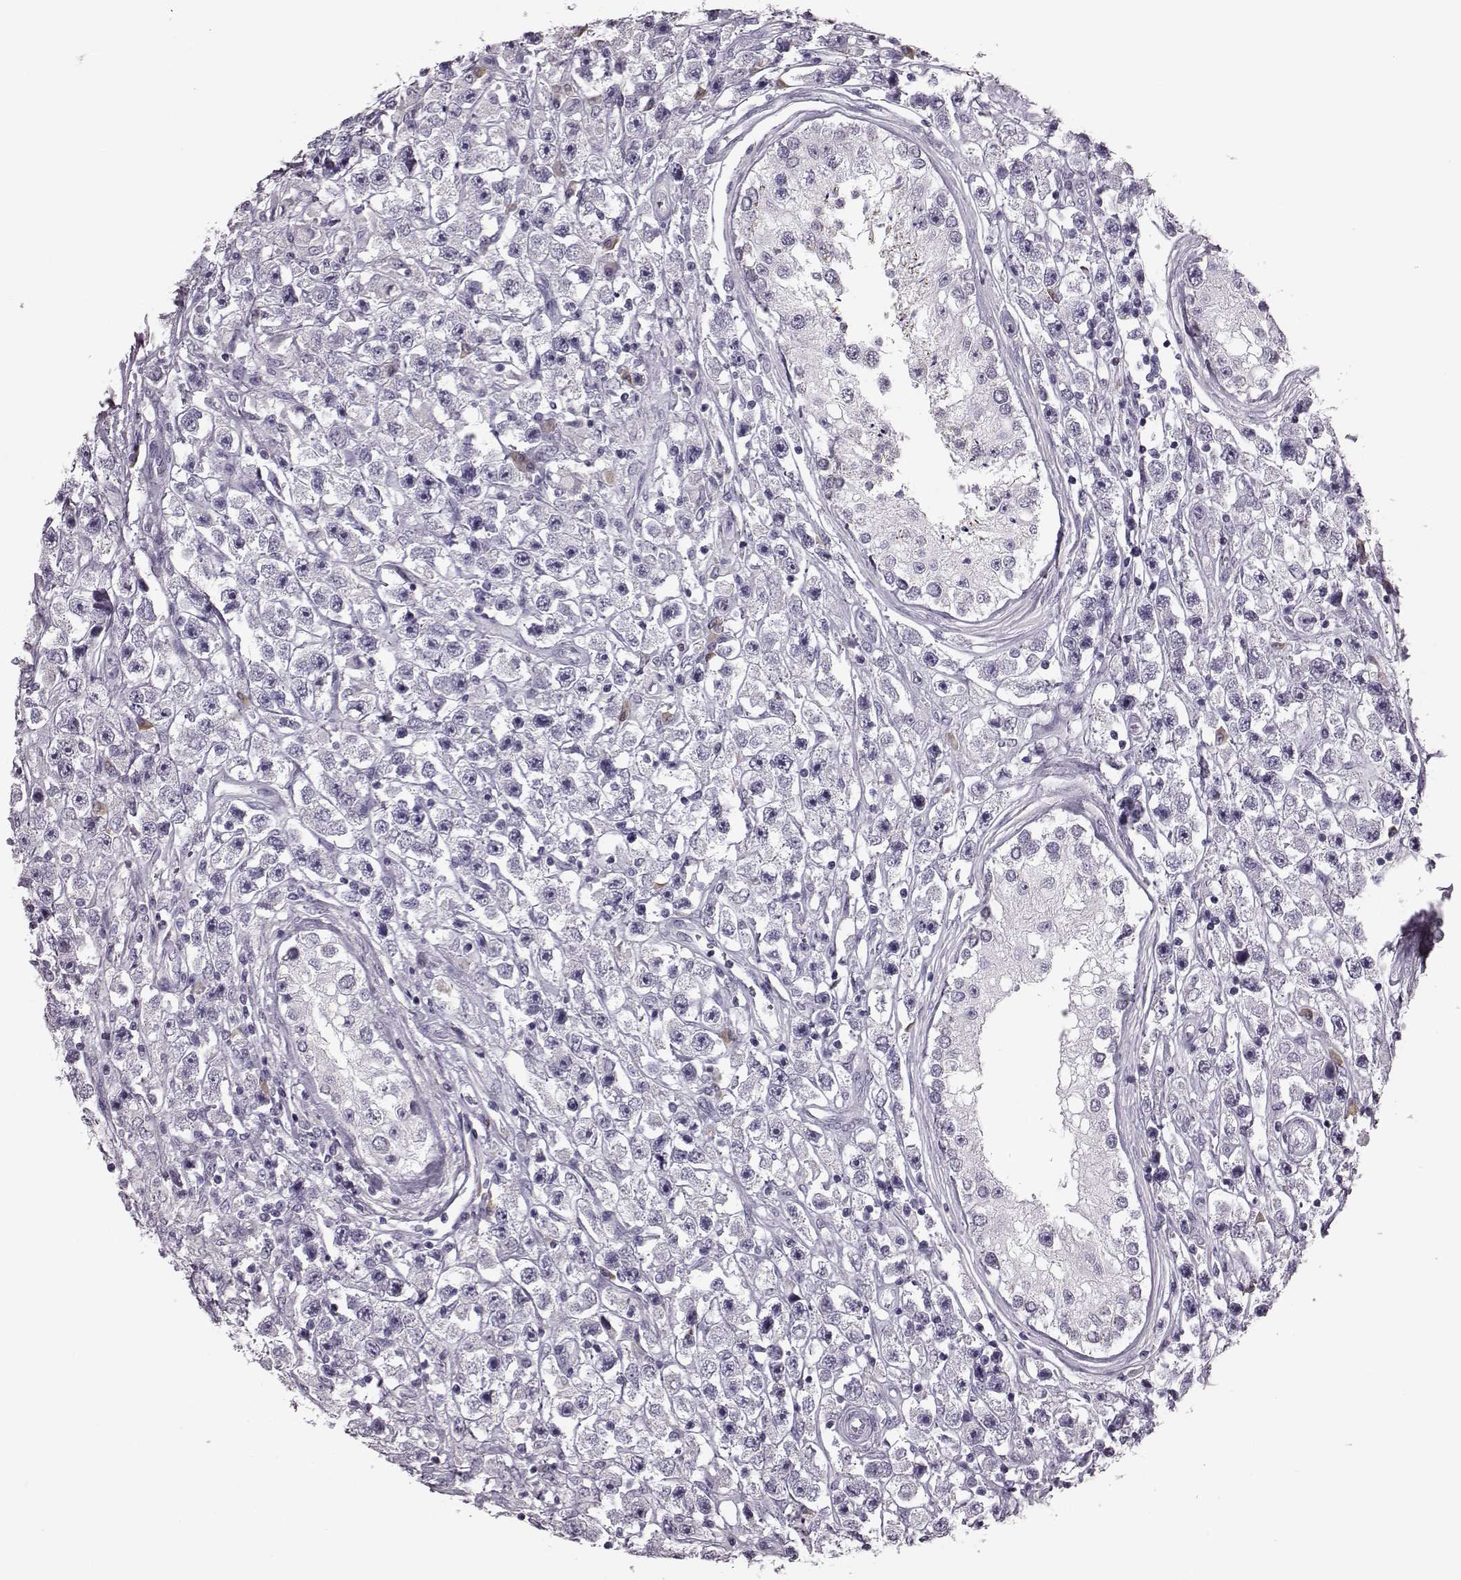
{"staining": {"intensity": "negative", "quantity": "none", "location": "none"}, "tissue": "testis cancer", "cell_type": "Tumor cells", "image_type": "cancer", "snomed": [{"axis": "morphology", "description": "Seminoma, NOS"}, {"axis": "topography", "description": "Testis"}], "caption": "DAB (3,3'-diaminobenzidine) immunohistochemical staining of testis cancer displays no significant staining in tumor cells.", "gene": "JSRP1", "patient": {"sex": "male", "age": 45}}